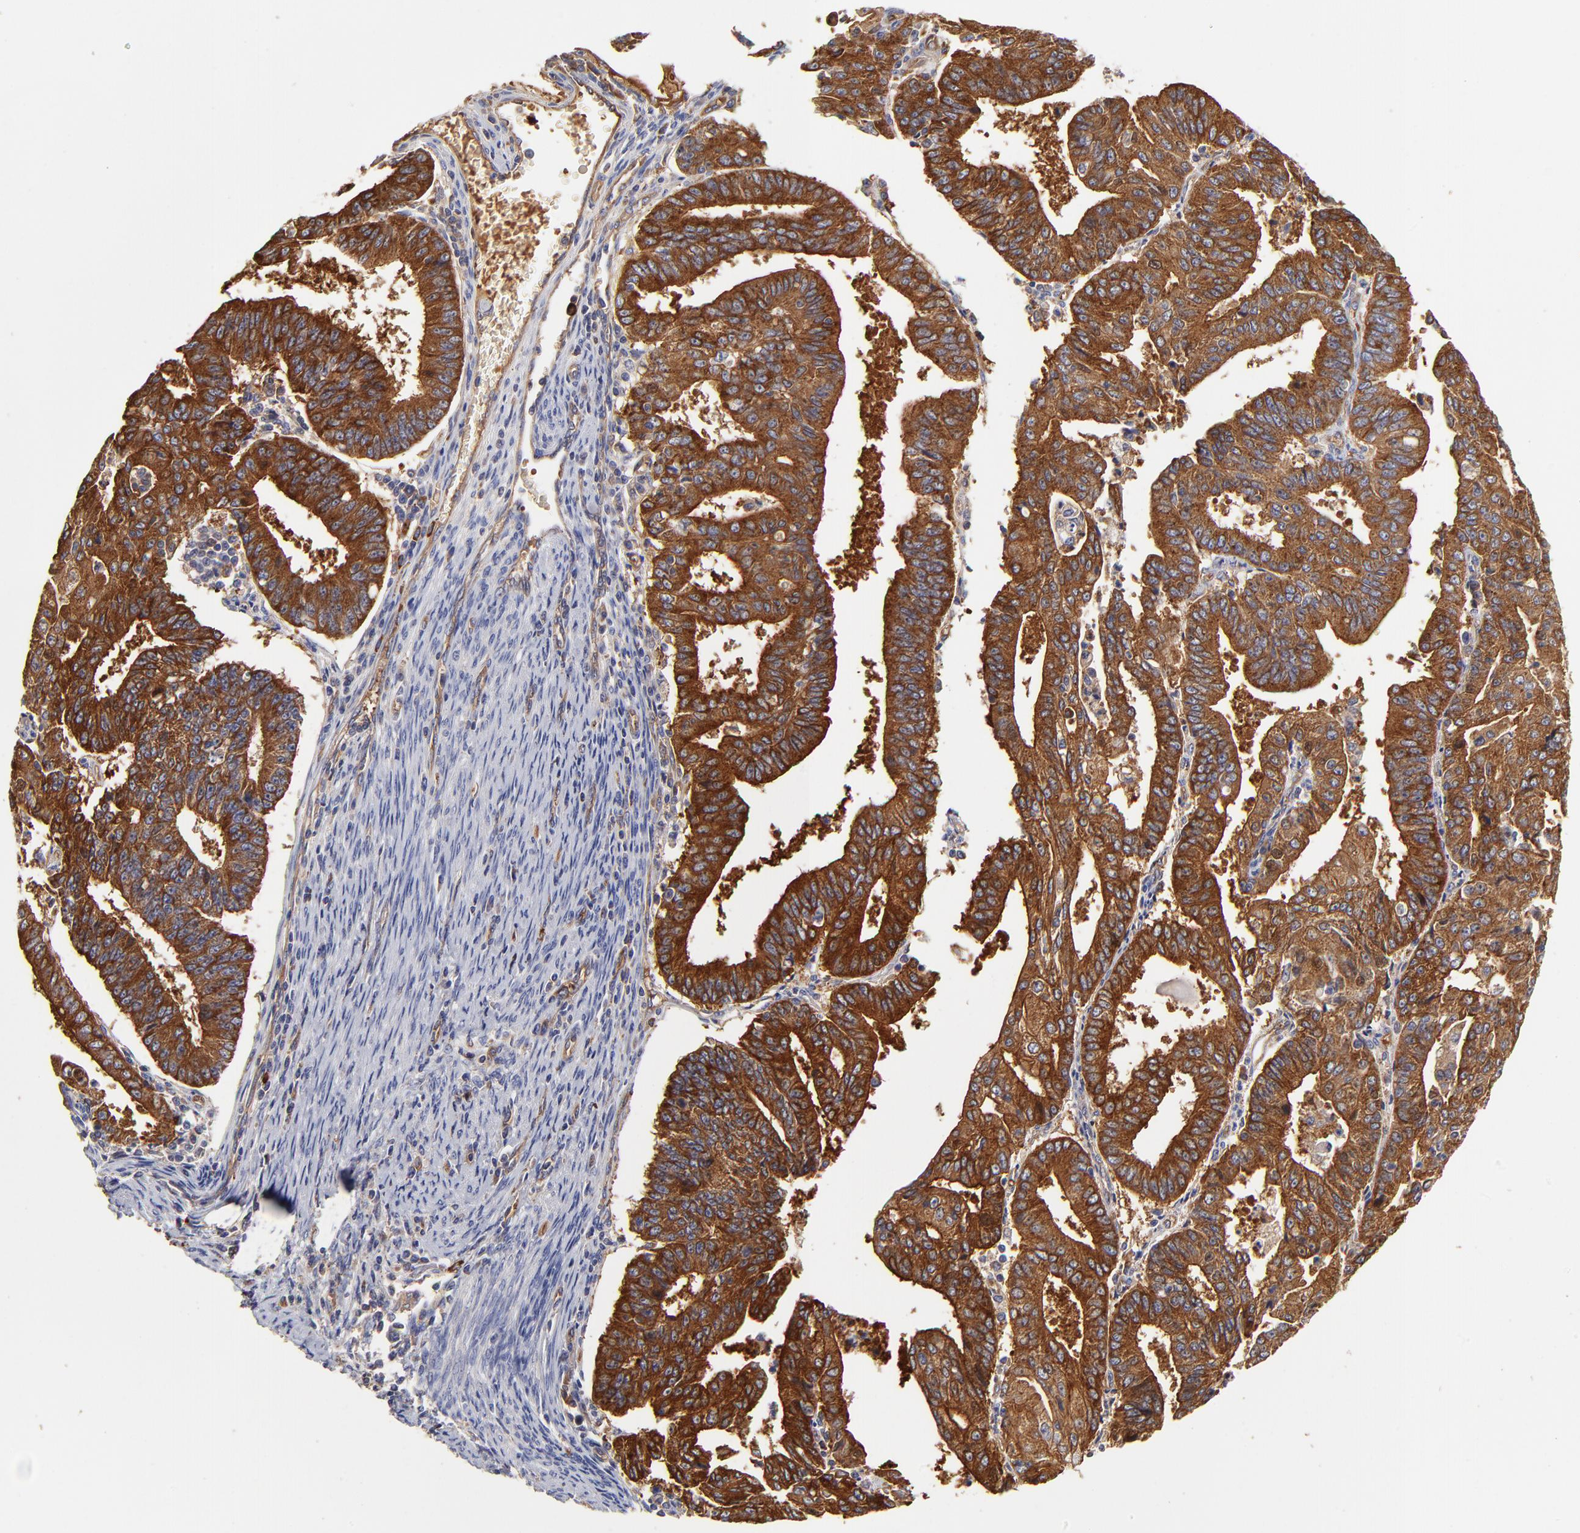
{"staining": {"intensity": "strong", "quantity": ">75%", "location": "cytoplasmic/membranous"}, "tissue": "endometrial cancer", "cell_type": "Tumor cells", "image_type": "cancer", "snomed": [{"axis": "morphology", "description": "Adenocarcinoma, NOS"}, {"axis": "topography", "description": "Endometrium"}], "caption": "Strong cytoplasmic/membranous positivity for a protein is present in approximately >75% of tumor cells of endometrial cancer using IHC.", "gene": "CD2AP", "patient": {"sex": "female", "age": 56}}